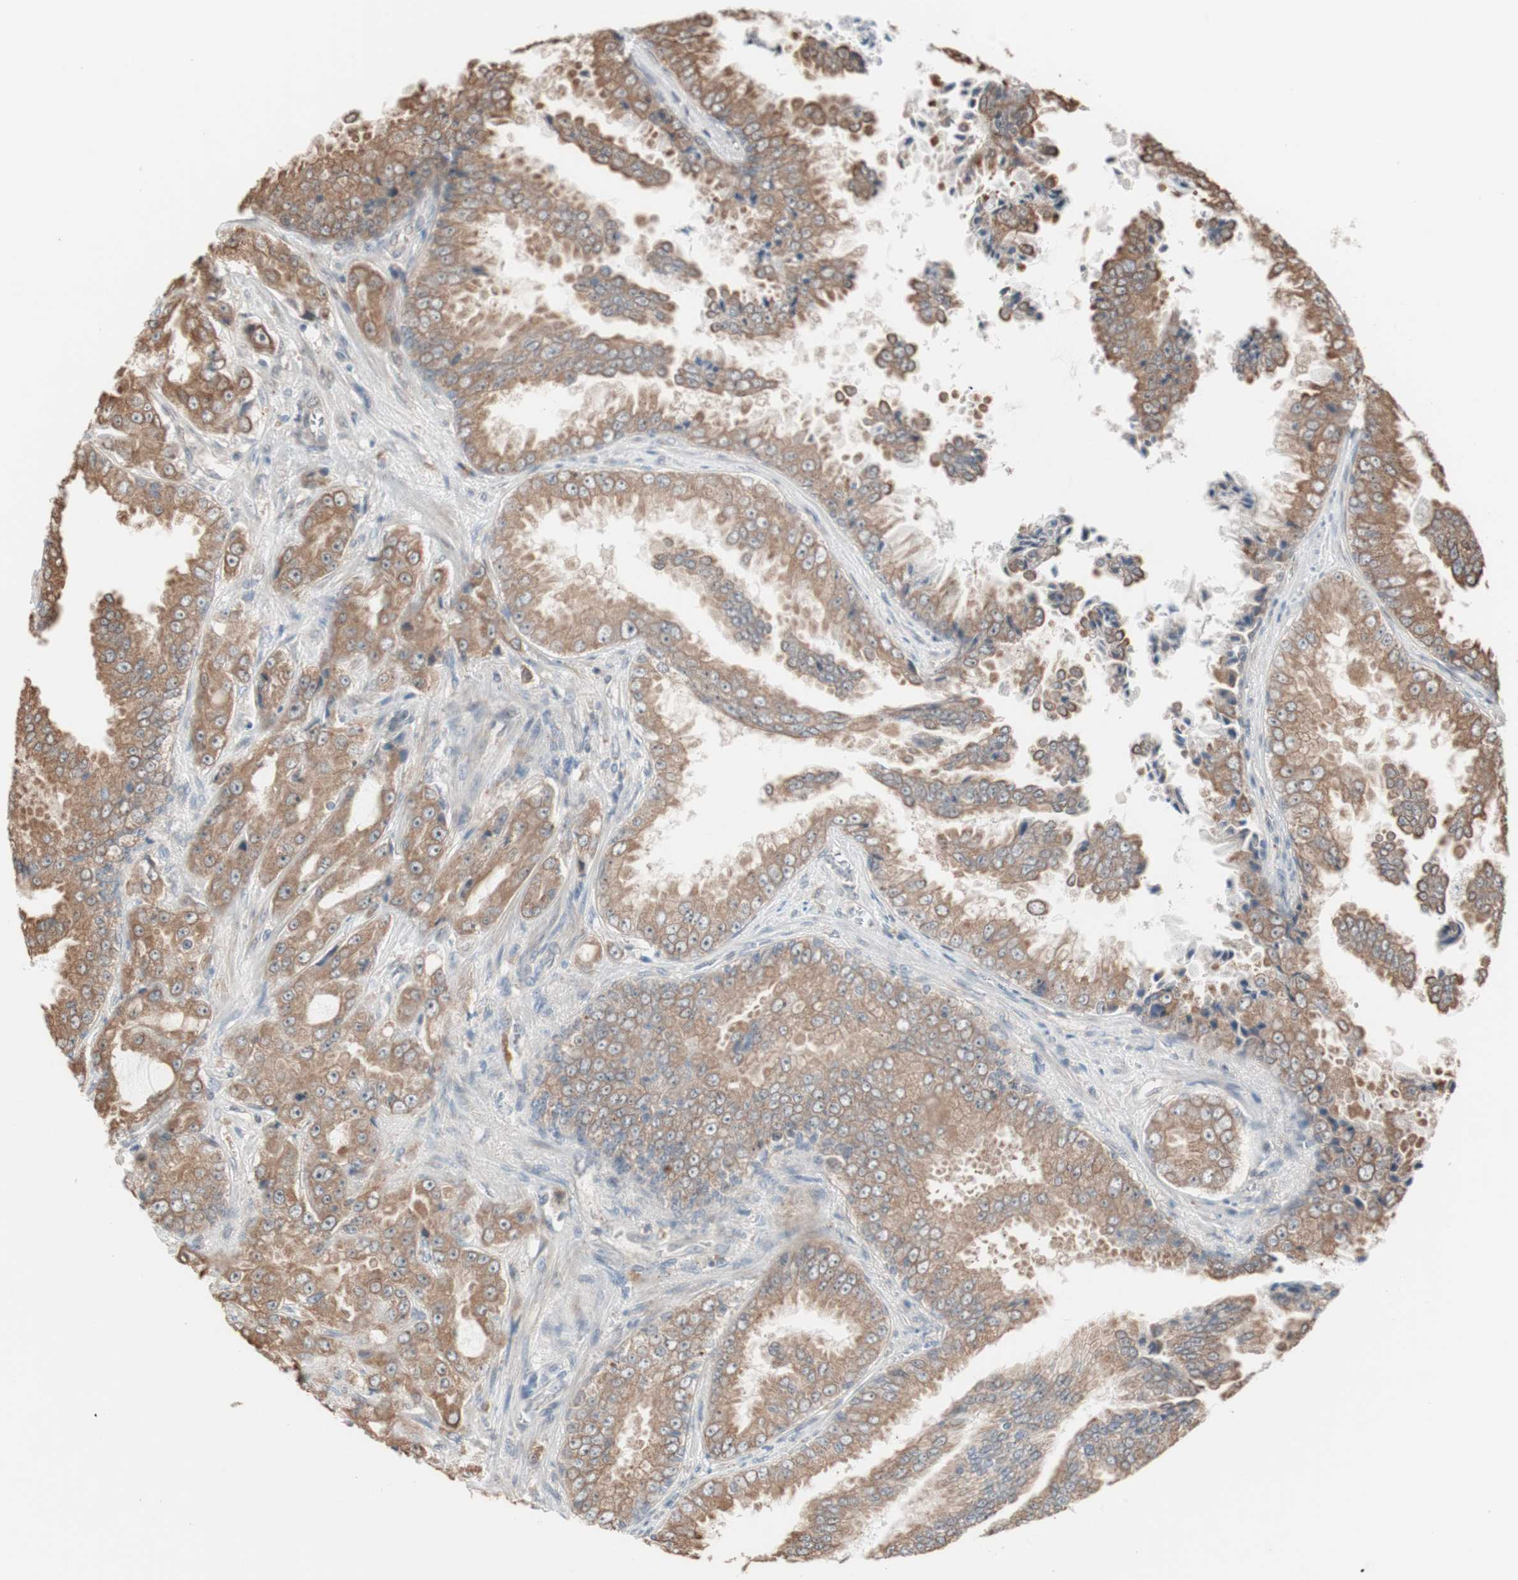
{"staining": {"intensity": "moderate", "quantity": ">75%", "location": "cytoplasmic/membranous"}, "tissue": "prostate cancer", "cell_type": "Tumor cells", "image_type": "cancer", "snomed": [{"axis": "morphology", "description": "Adenocarcinoma, High grade"}, {"axis": "topography", "description": "Prostate"}], "caption": "Protein staining by IHC displays moderate cytoplasmic/membranous positivity in about >75% of tumor cells in prostate cancer.", "gene": "FBXO5", "patient": {"sex": "male", "age": 73}}